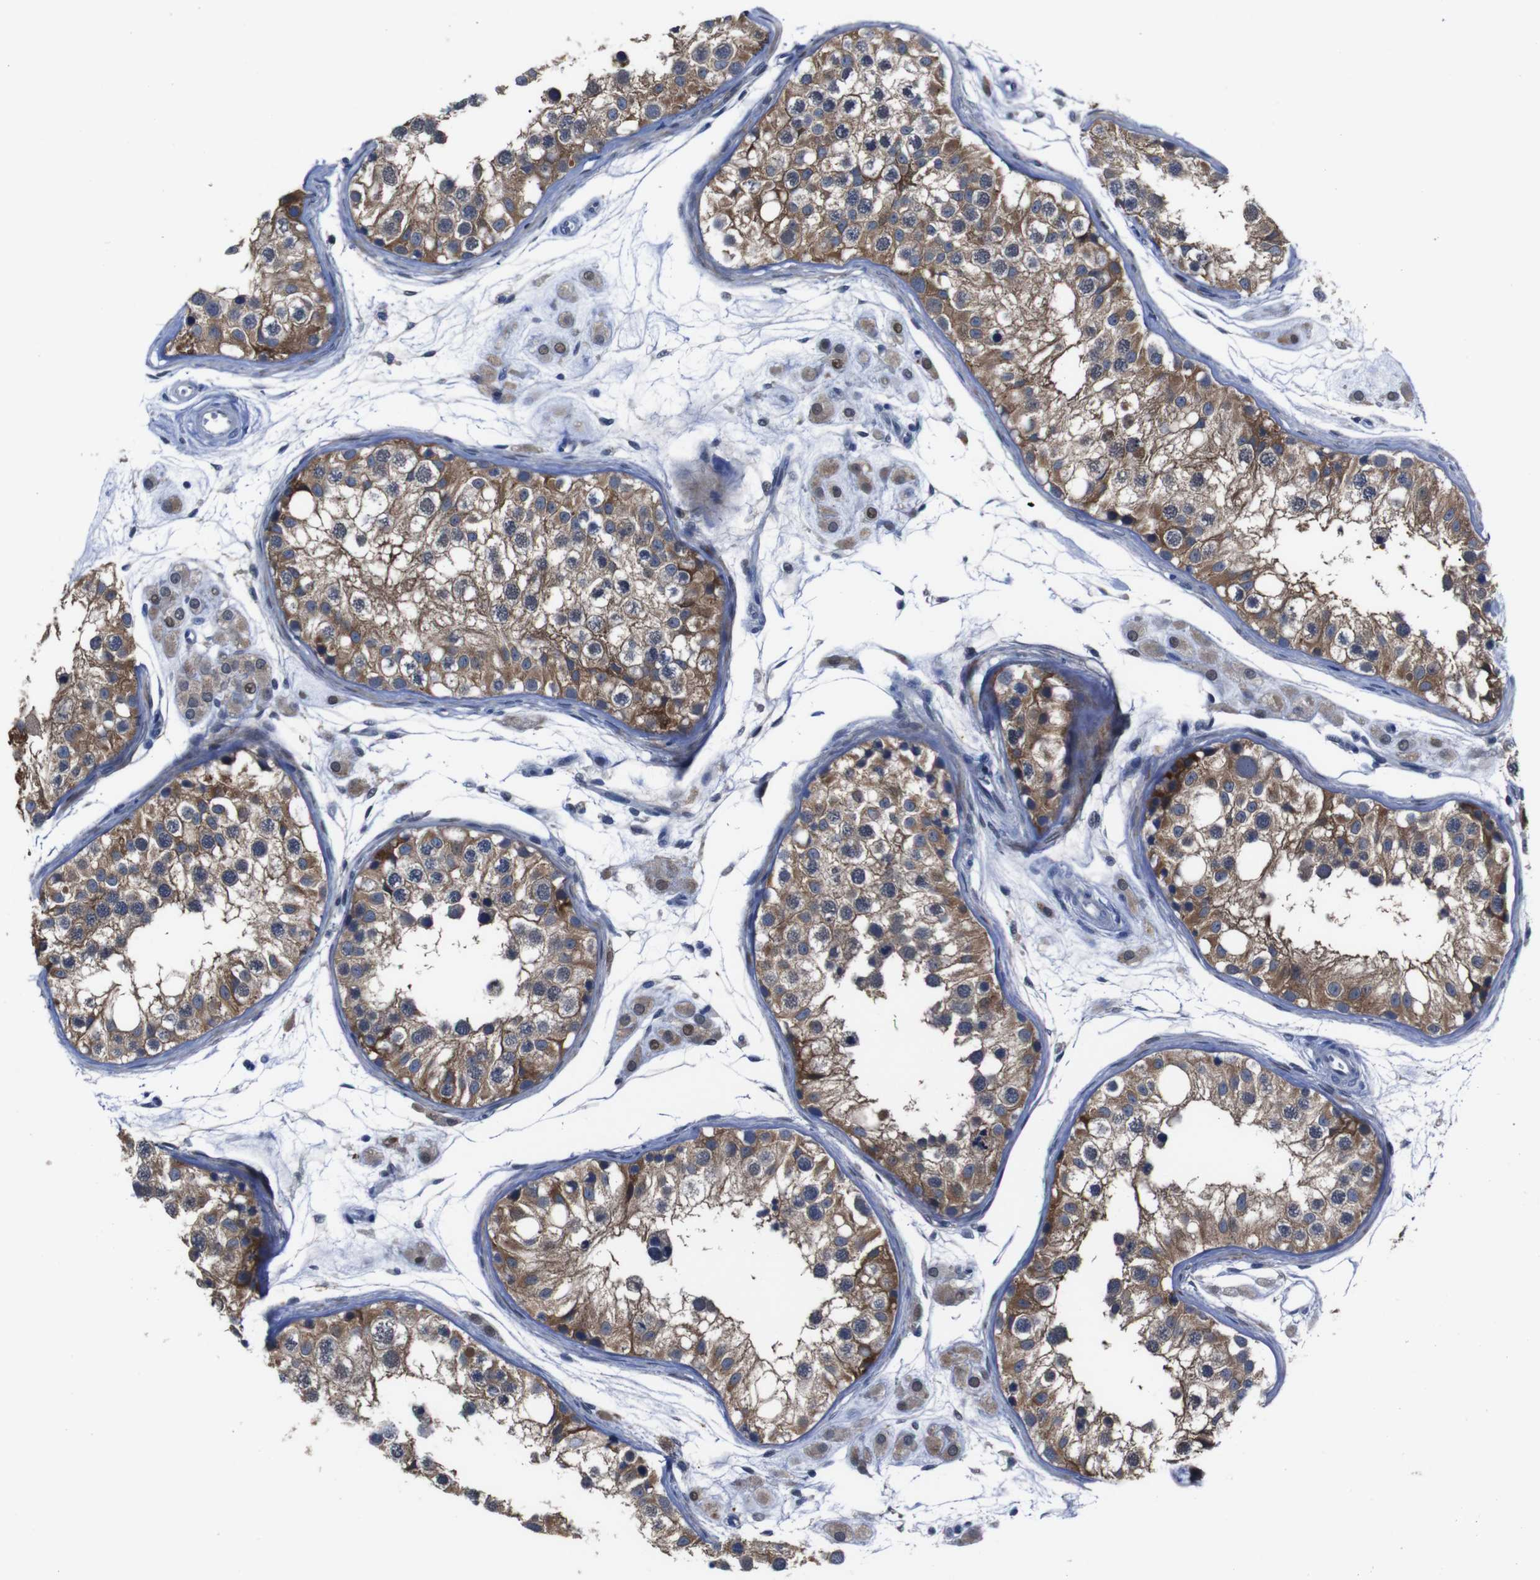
{"staining": {"intensity": "moderate", "quantity": ">75%", "location": "cytoplasmic/membranous"}, "tissue": "testis", "cell_type": "Cells in seminiferous ducts", "image_type": "normal", "snomed": [{"axis": "morphology", "description": "Normal tissue, NOS"}, {"axis": "morphology", "description": "Adenocarcinoma, metastatic, NOS"}, {"axis": "topography", "description": "Testis"}], "caption": "Protein expression analysis of unremarkable human testis reveals moderate cytoplasmic/membranous expression in about >75% of cells in seminiferous ducts. The protein of interest is stained brown, and the nuclei are stained in blue (DAB (3,3'-diaminobenzidine) IHC with brightfield microscopy, high magnification).", "gene": "SEMA4B", "patient": {"sex": "male", "age": 26}}